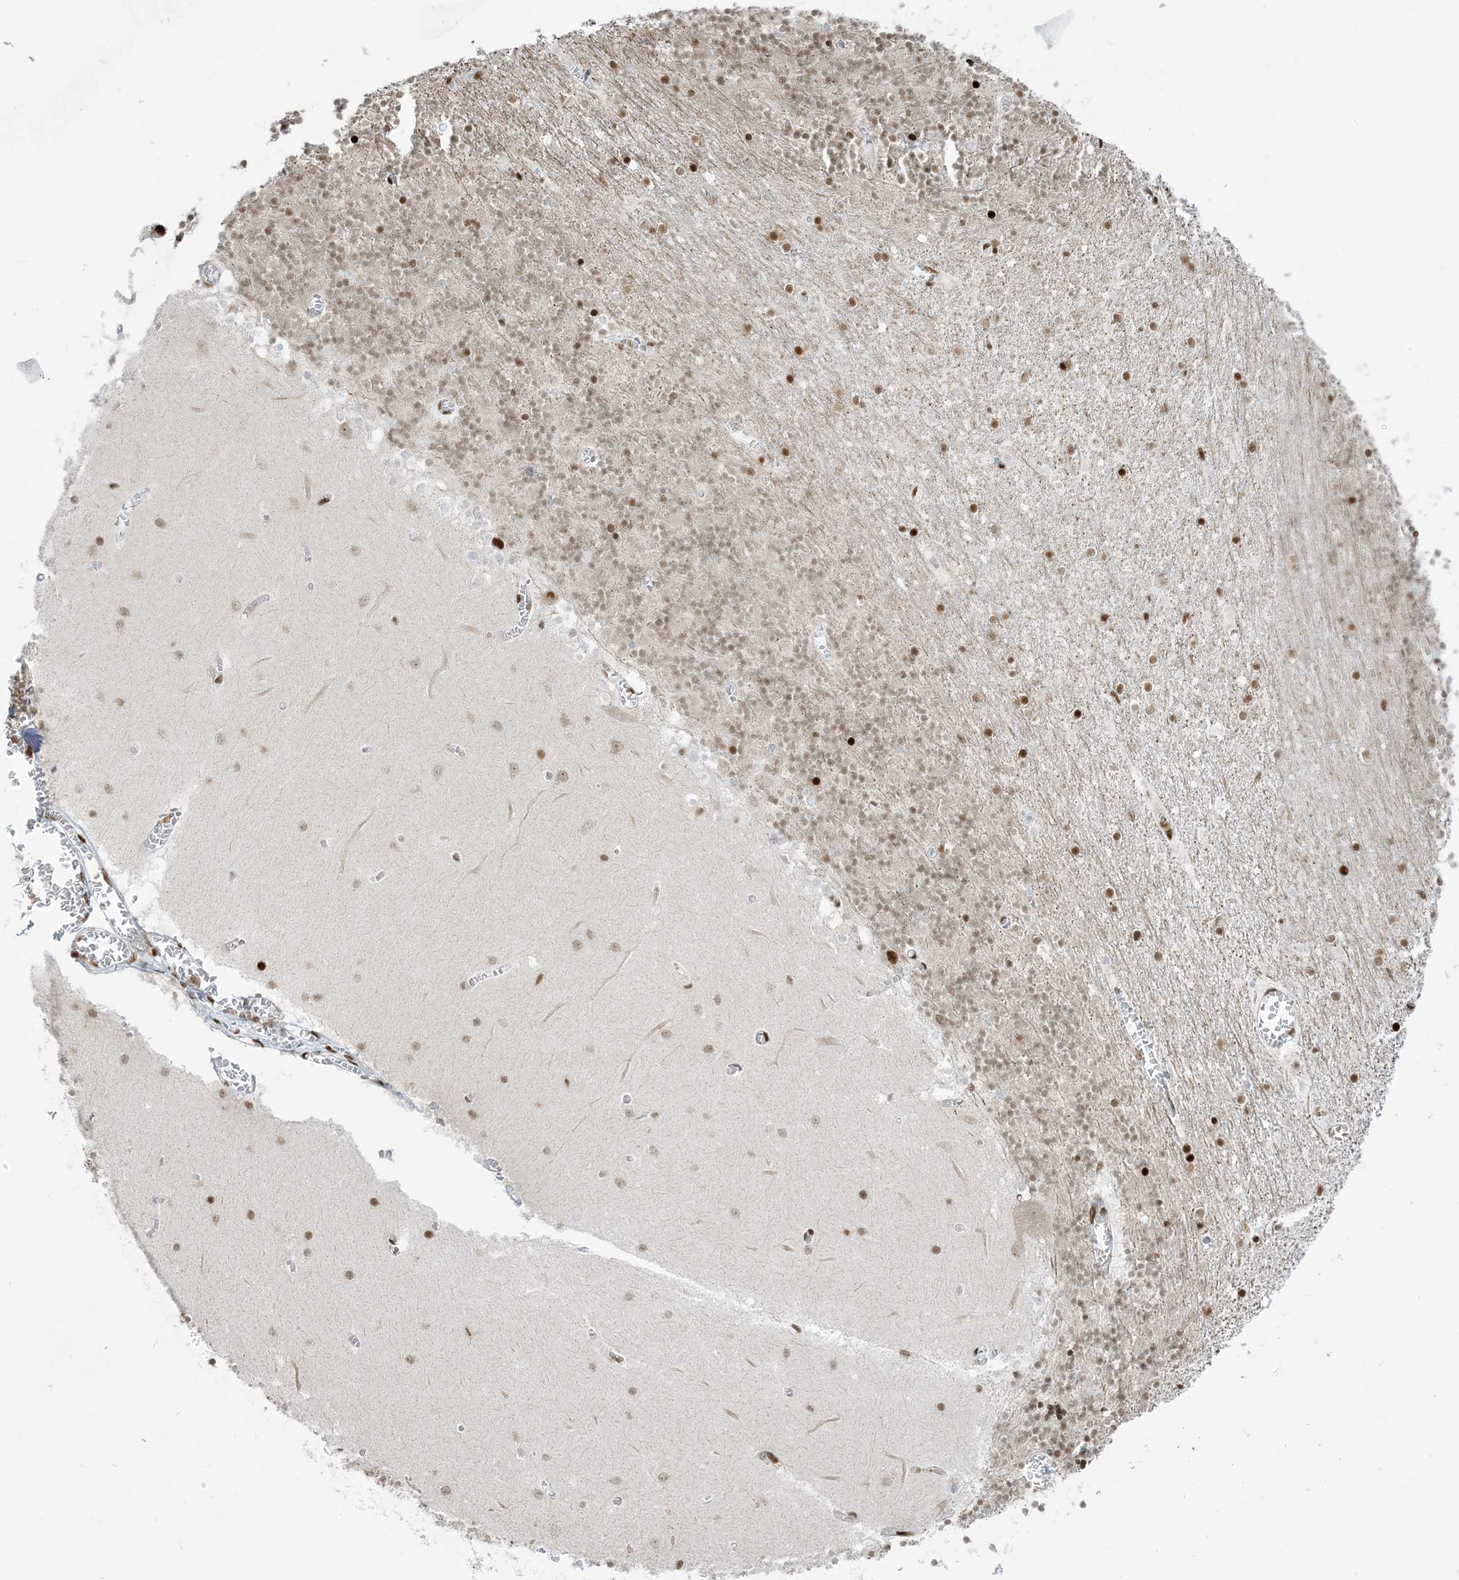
{"staining": {"intensity": "moderate", "quantity": "25%-75%", "location": "nuclear"}, "tissue": "cerebellum", "cell_type": "Cells in granular layer", "image_type": "normal", "snomed": [{"axis": "morphology", "description": "Normal tissue, NOS"}, {"axis": "topography", "description": "Cerebellum"}], "caption": "A high-resolution histopathology image shows immunohistochemistry (IHC) staining of benign cerebellum, which demonstrates moderate nuclear expression in about 25%-75% of cells in granular layer. Using DAB (brown) and hematoxylin (blue) stains, captured at high magnification using brightfield microscopy.", "gene": "STAG1", "patient": {"sex": "female", "age": 28}}